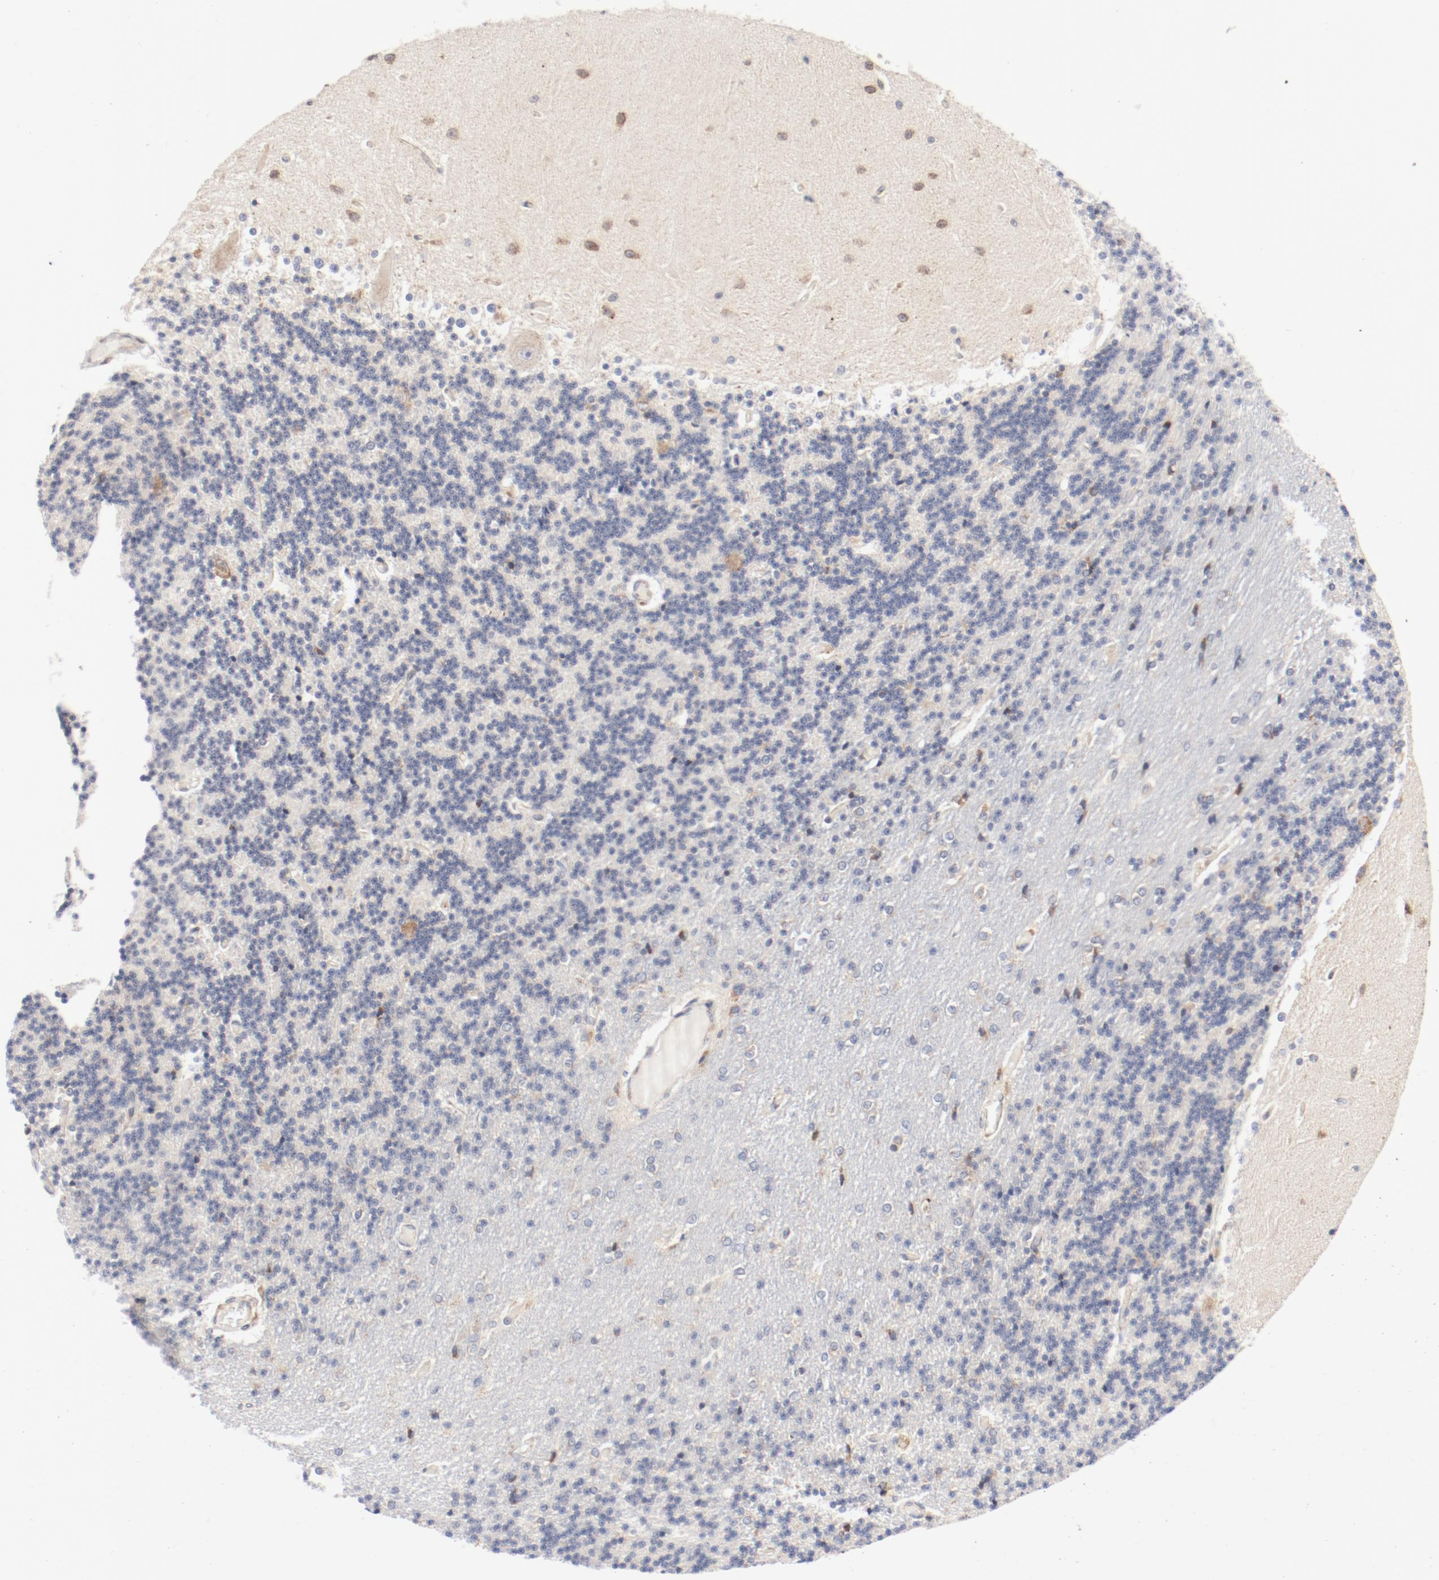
{"staining": {"intensity": "negative", "quantity": "none", "location": "none"}, "tissue": "cerebellum", "cell_type": "Cells in granular layer", "image_type": "normal", "snomed": [{"axis": "morphology", "description": "Normal tissue, NOS"}, {"axis": "topography", "description": "Cerebellum"}], "caption": "An immunohistochemistry photomicrograph of normal cerebellum is shown. There is no staining in cells in granular layer of cerebellum. (Brightfield microscopy of DAB (3,3'-diaminobenzidine) IHC at high magnification).", "gene": "PDPK1", "patient": {"sex": "female", "age": 54}}